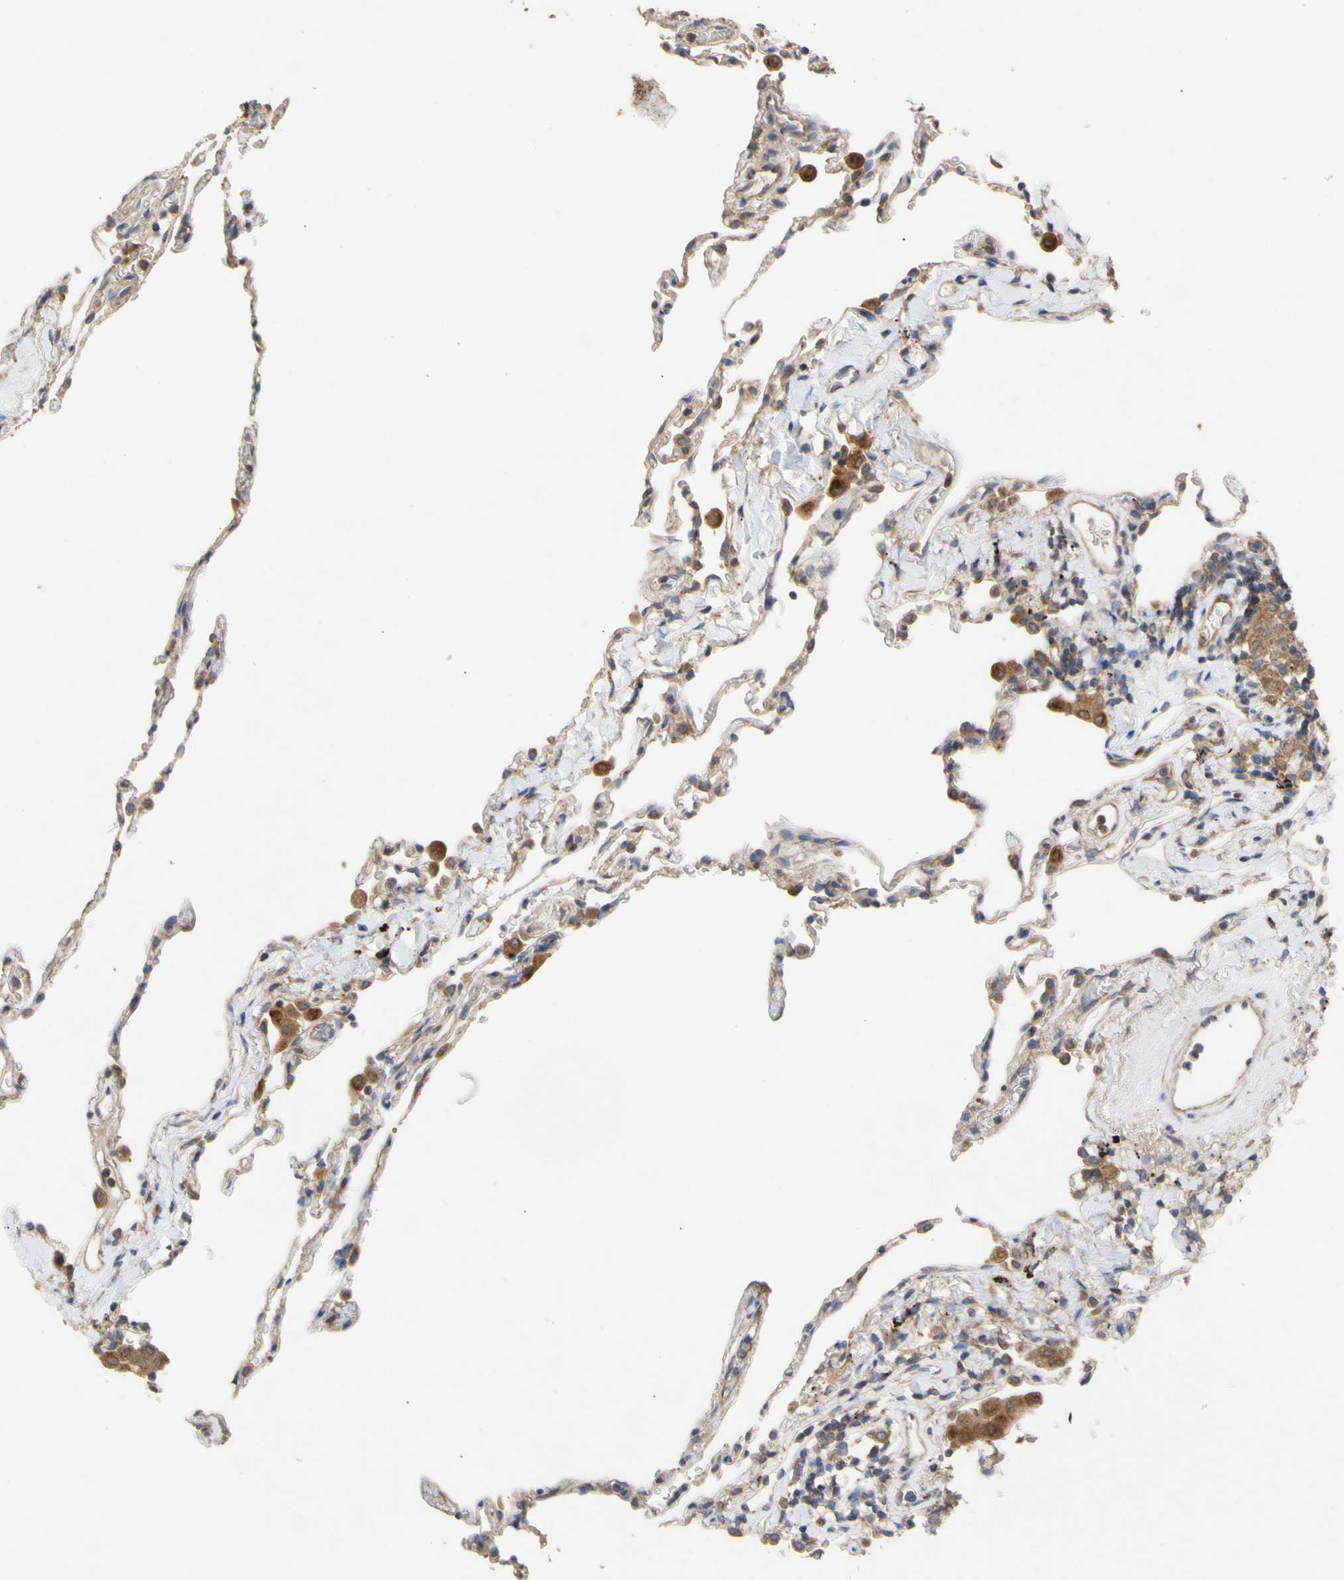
{"staining": {"intensity": "weak", "quantity": "25%-75%", "location": "cytoplasmic/membranous"}, "tissue": "lung", "cell_type": "Alveolar cells", "image_type": "normal", "snomed": [{"axis": "morphology", "description": "Normal tissue, NOS"}, {"axis": "topography", "description": "Lung"}], "caption": "Protein staining of normal lung displays weak cytoplasmic/membranous staining in approximately 25%-75% of alveolar cells.", "gene": "EIF2S3", "patient": {"sex": "male", "age": 59}}